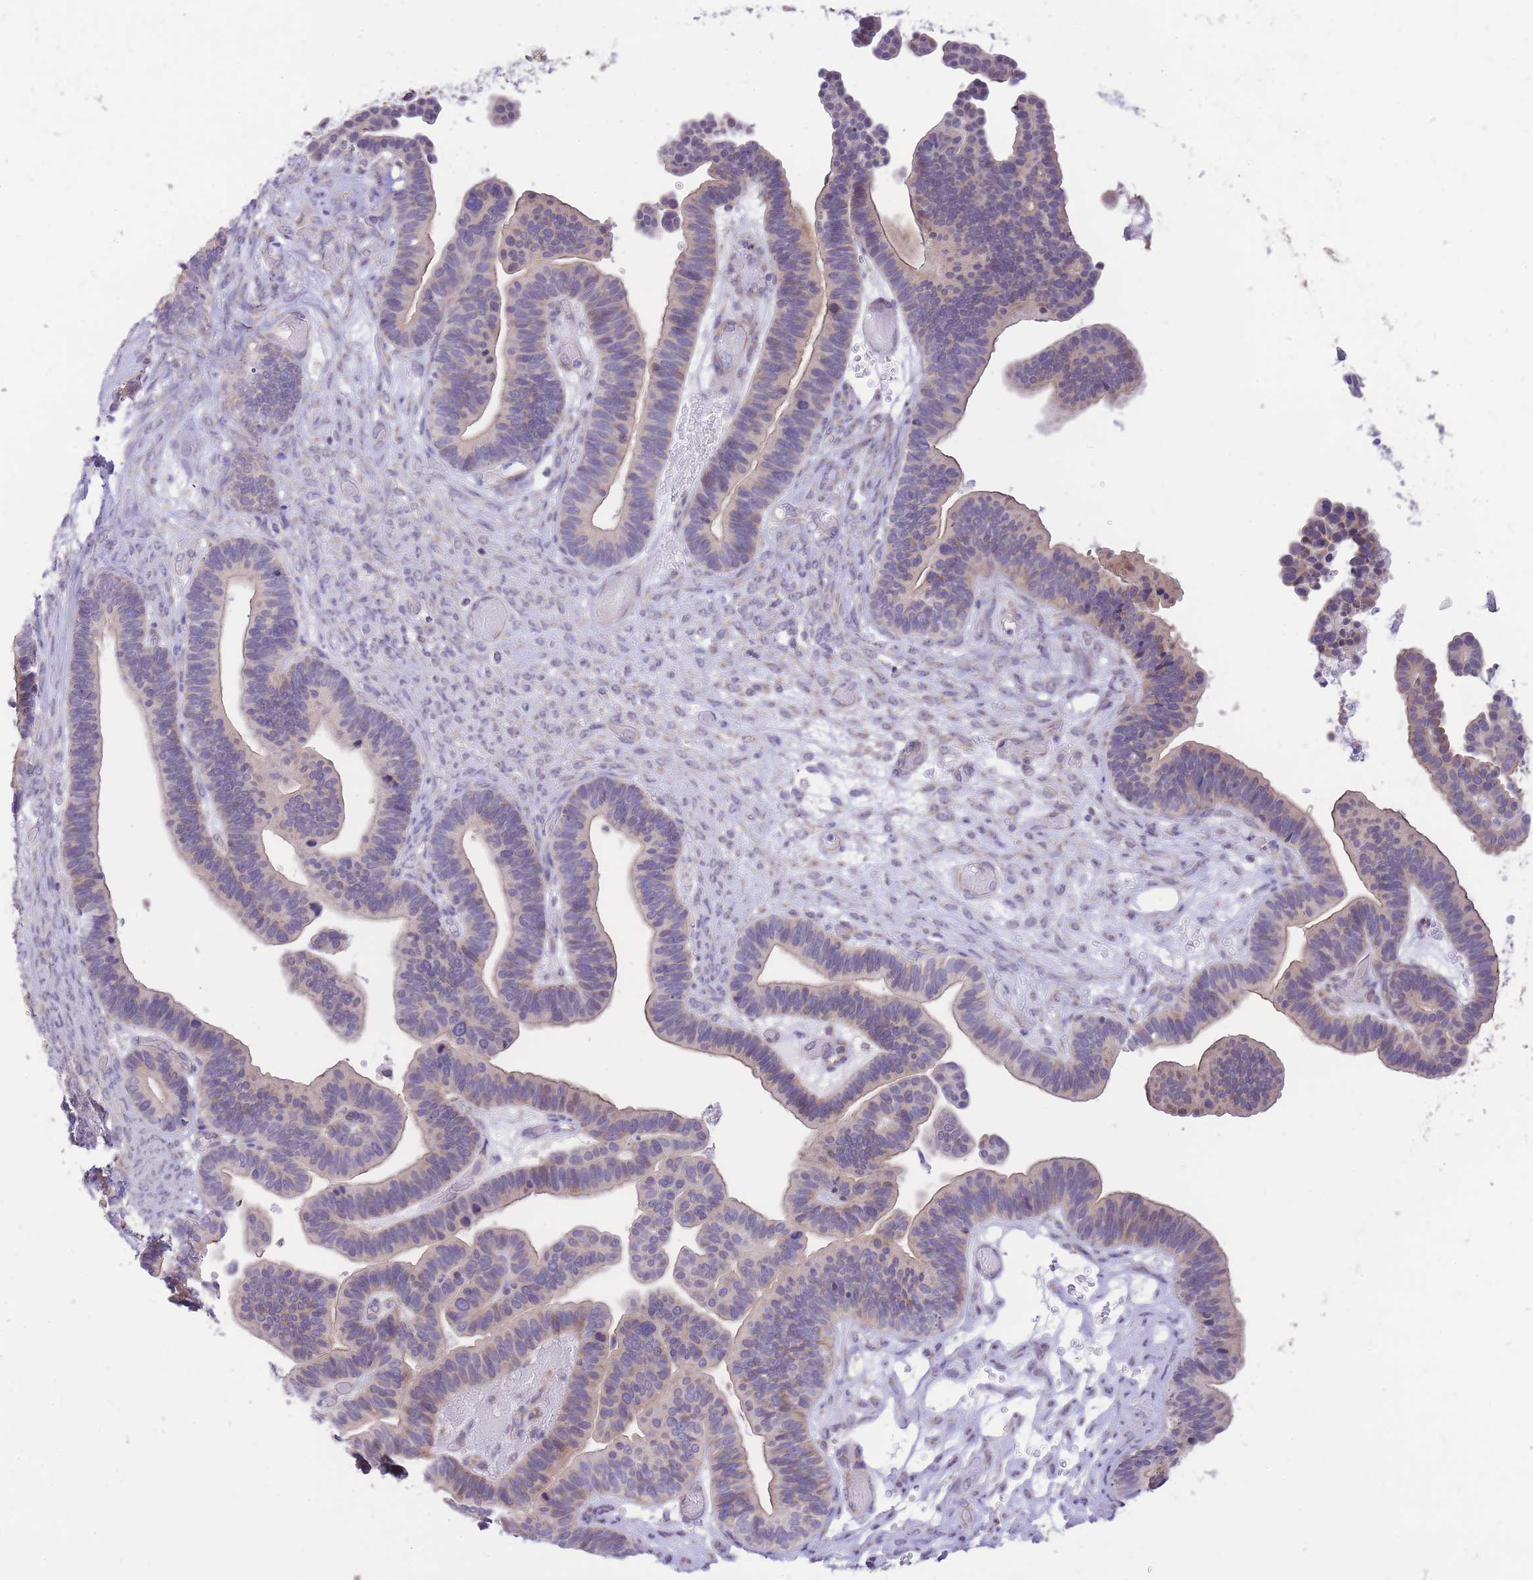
{"staining": {"intensity": "weak", "quantity": "<25%", "location": "cytoplasmic/membranous"}, "tissue": "ovarian cancer", "cell_type": "Tumor cells", "image_type": "cancer", "snomed": [{"axis": "morphology", "description": "Cystadenocarcinoma, serous, NOS"}, {"axis": "topography", "description": "Ovary"}], "caption": "Histopathology image shows no significant protein expression in tumor cells of serous cystadenocarcinoma (ovarian). (Stains: DAB (3,3'-diaminobenzidine) IHC with hematoxylin counter stain, Microscopy: brightfield microscopy at high magnification).", "gene": "TOPAZ1", "patient": {"sex": "female", "age": 56}}